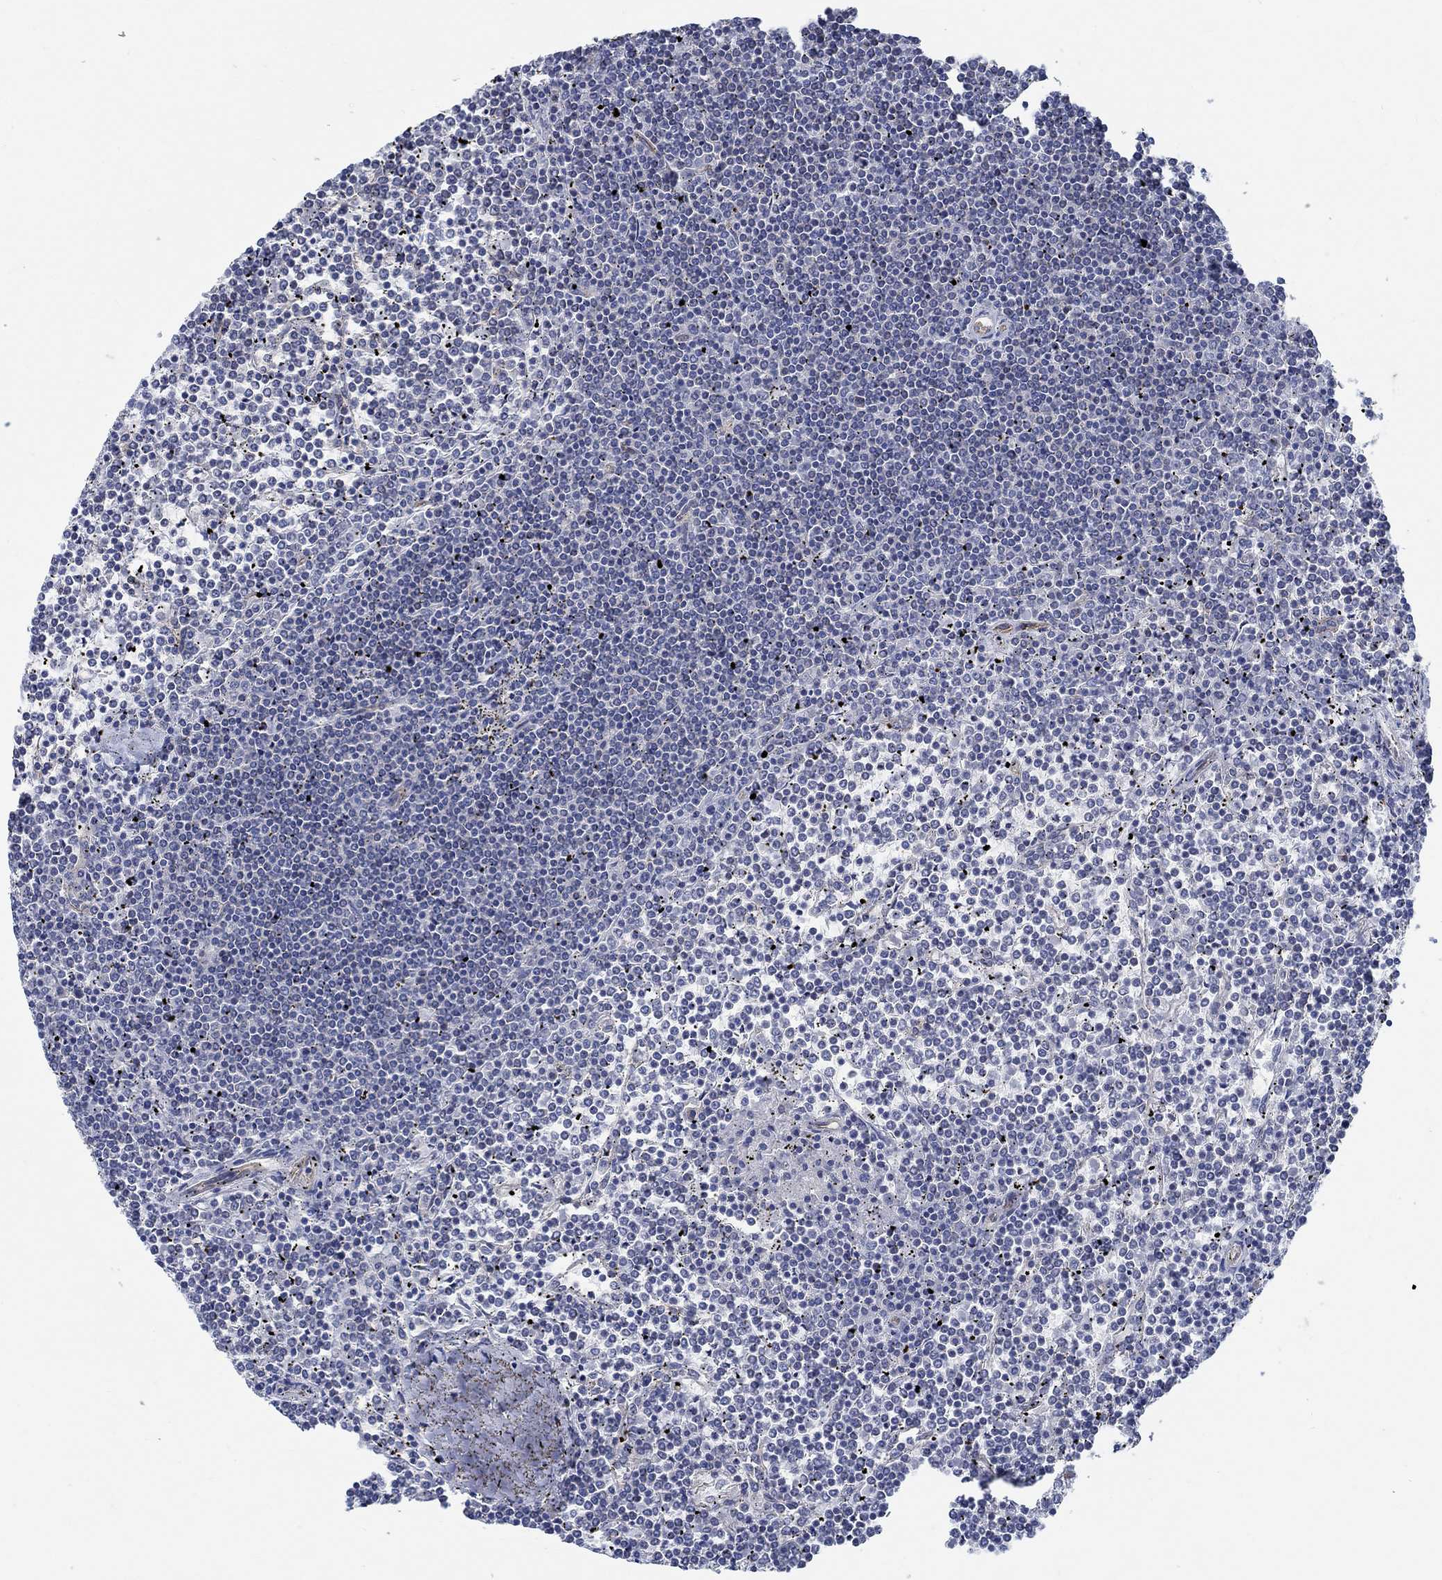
{"staining": {"intensity": "negative", "quantity": "none", "location": "none"}, "tissue": "lymphoma", "cell_type": "Tumor cells", "image_type": "cancer", "snomed": [{"axis": "morphology", "description": "Malignant lymphoma, non-Hodgkin's type, Low grade"}, {"axis": "topography", "description": "Spleen"}], "caption": "Immunohistochemistry (IHC) image of low-grade malignant lymphoma, non-Hodgkin's type stained for a protein (brown), which displays no expression in tumor cells.", "gene": "TMEM198", "patient": {"sex": "female", "age": 19}}